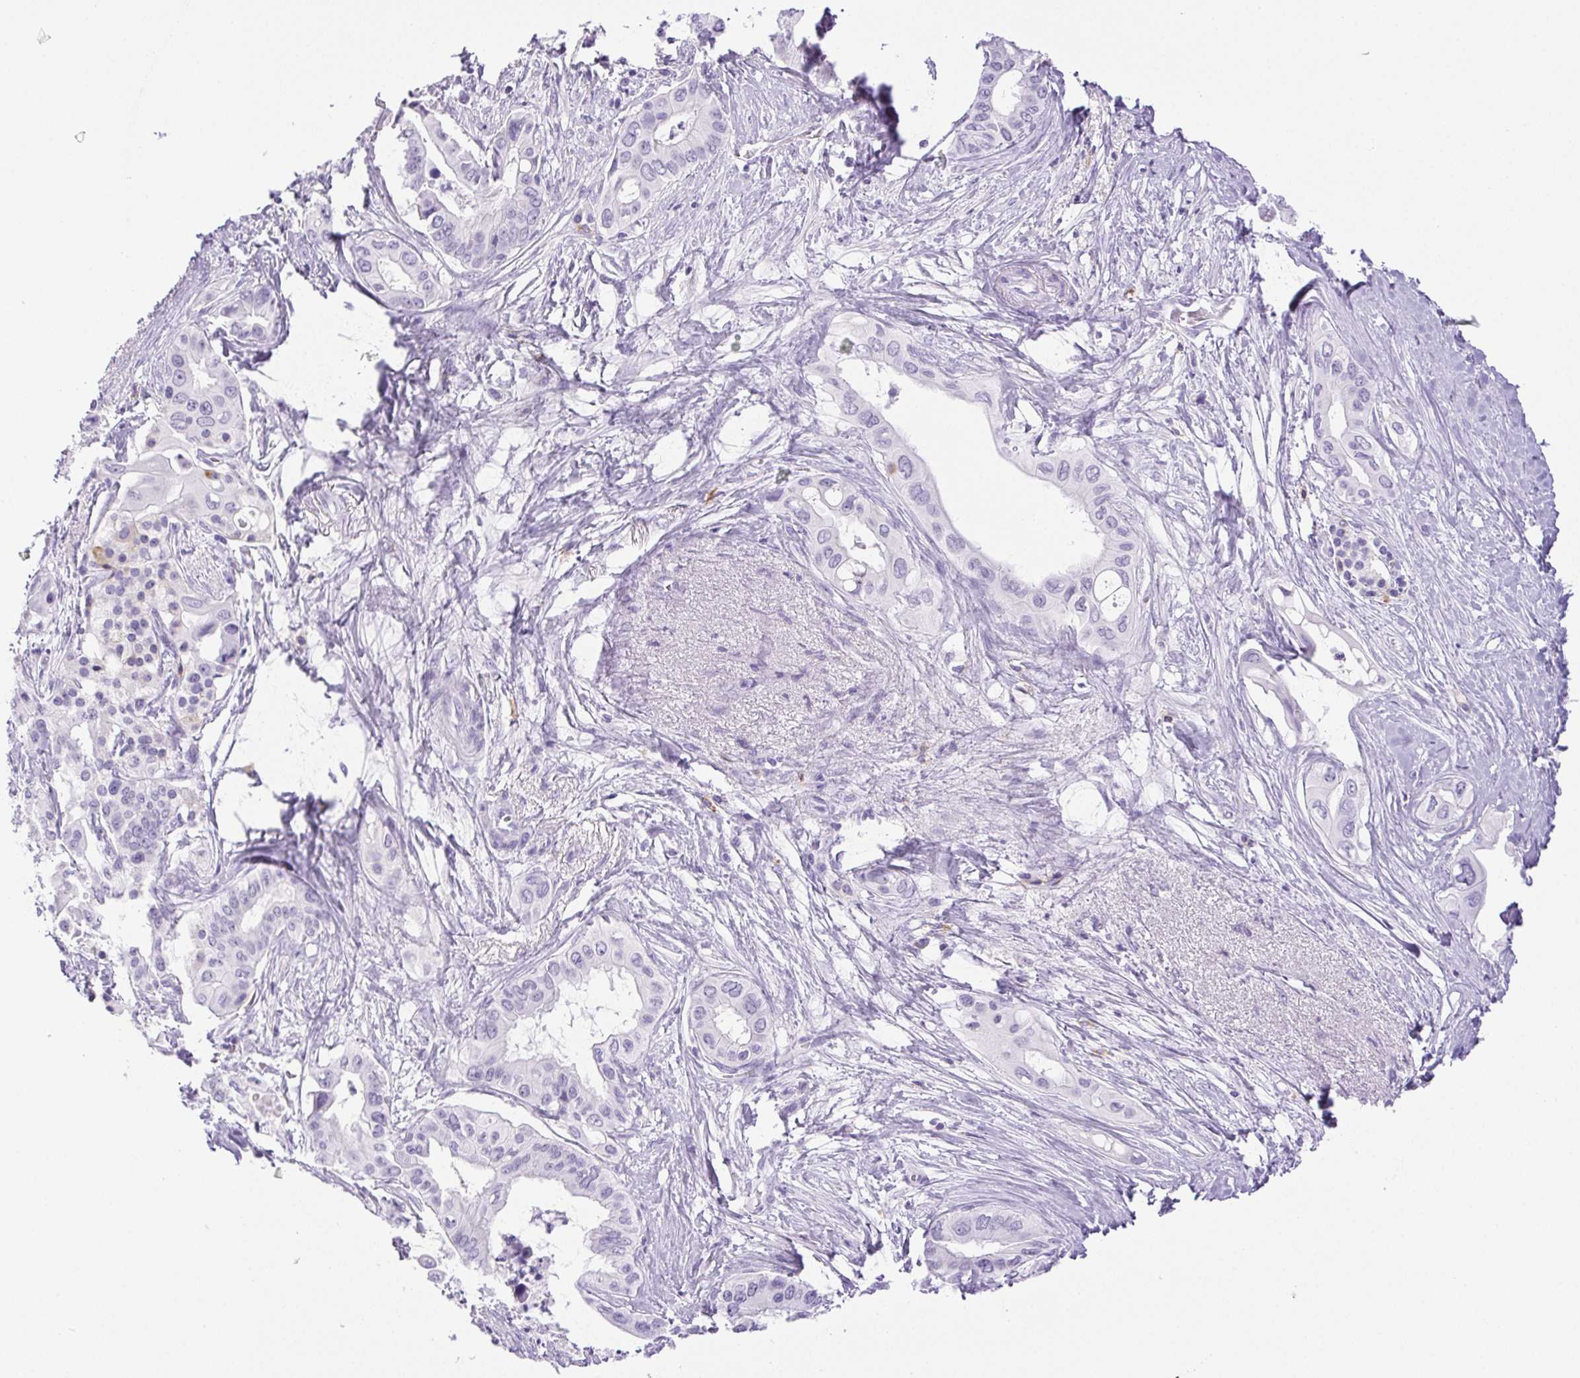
{"staining": {"intensity": "negative", "quantity": "none", "location": "none"}, "tissue": "pancreatic cancer", "cell_type": "Tumor cells", "image_type": "cancer", "snomed": [{"axis": "morphology", "description": "Adenocarcinoma, NOS"}, {"axis": "topography", "description": "Pancreas"}], "caption": "An image of human pancreatic cancer is negative for staining in tumor cells.", "gene": "PAPPA2", "patient": {"sex": "female", "age": 77}}